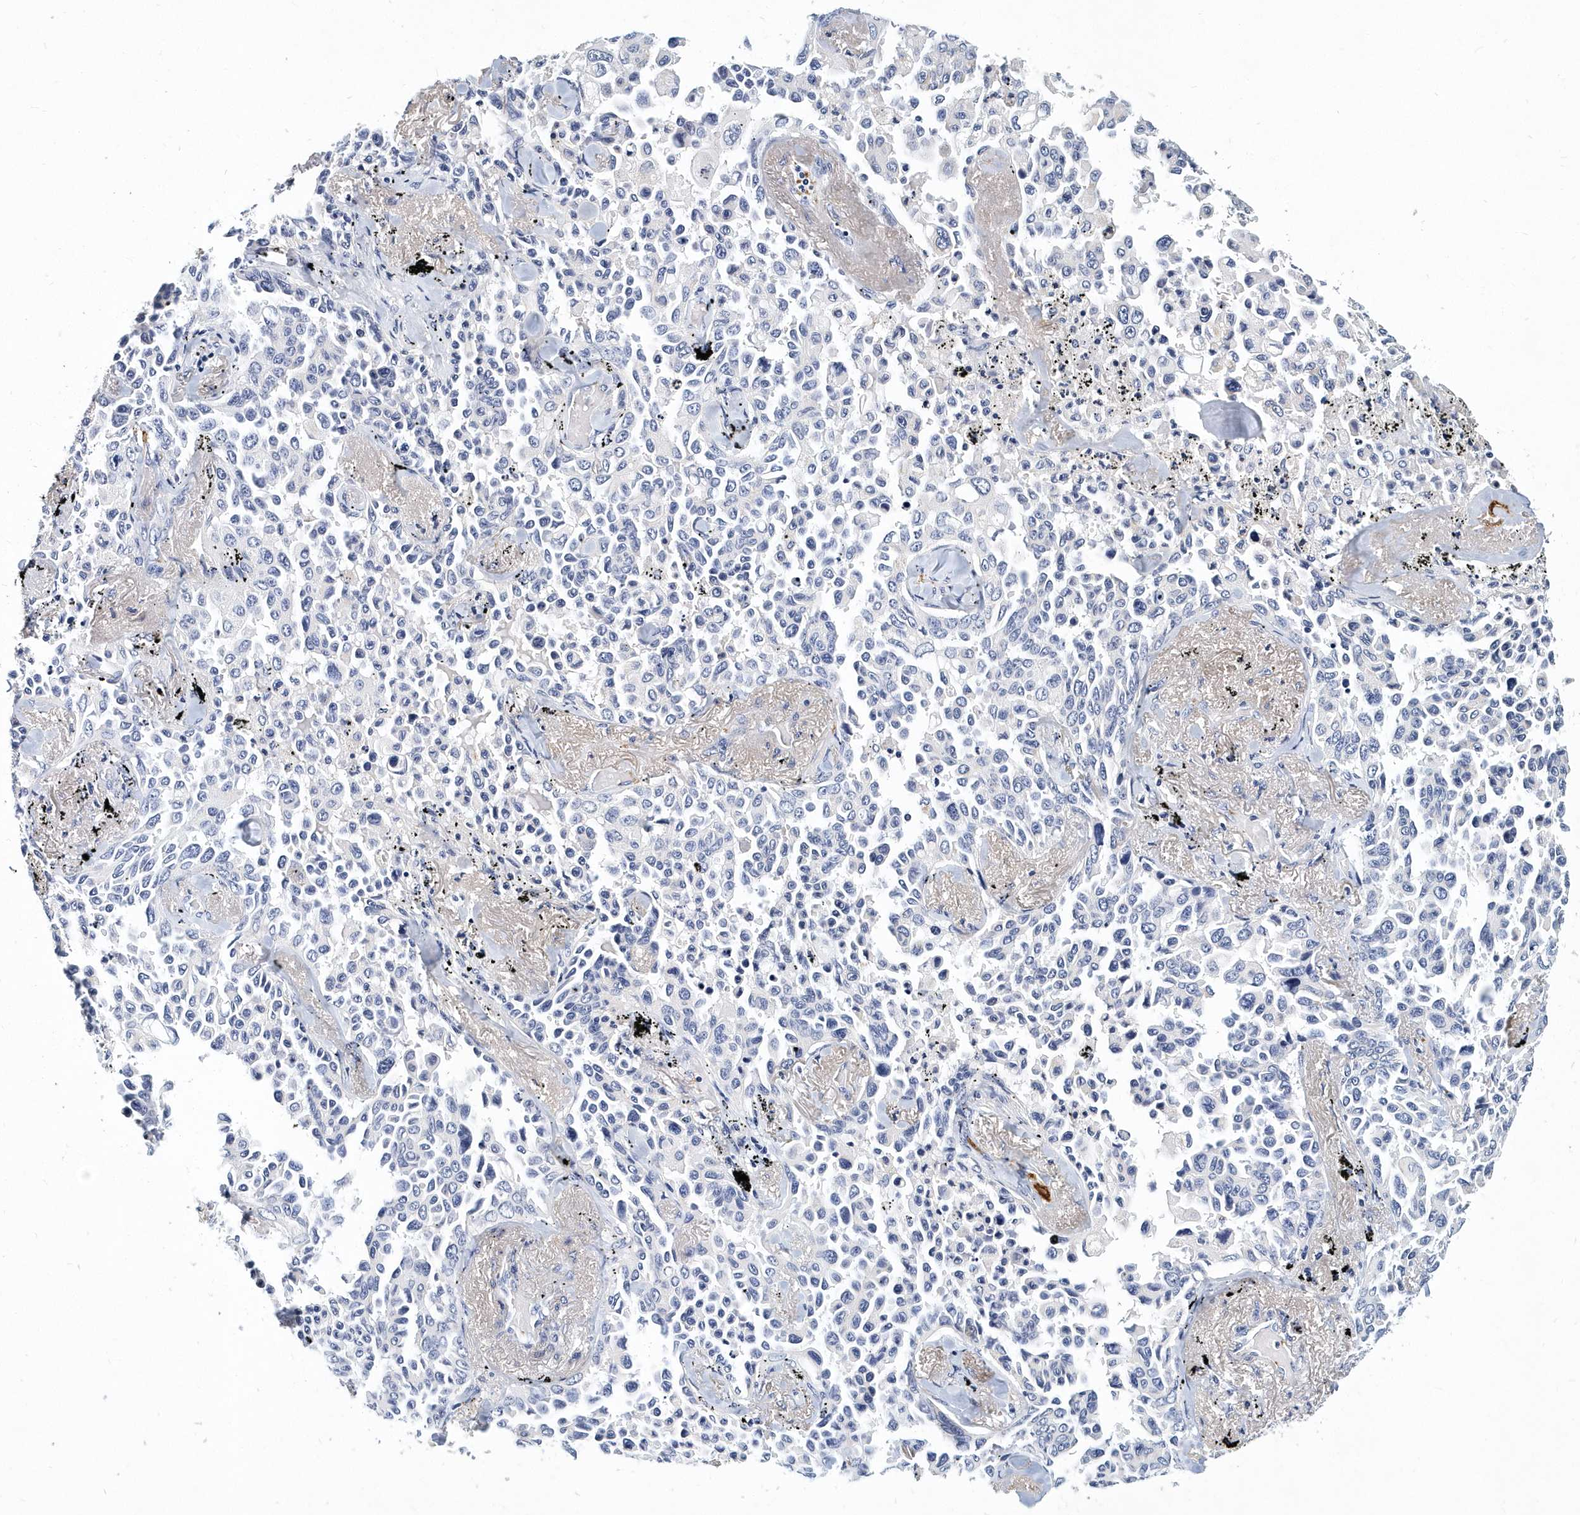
{"staining": {"intensity": "negative", "quantity": "none", "location": "none"}, "tissue": "lung cancer", "cell_type": "Tumor cells", "image_type": "cancer", "snomed": [{"axis": "morphology", "description": "Adenocarcinoma, NOS"}, {"axis": "topography", "description": "Lung"}], "caption": "A high-resolution photomicrograph shows IHC staining of lung adenocarcinoma, which demonstrates no significant positivity in tumor cells.", "gene": "ITGA2B", "patient": {"sex": "female", "age": 67}}